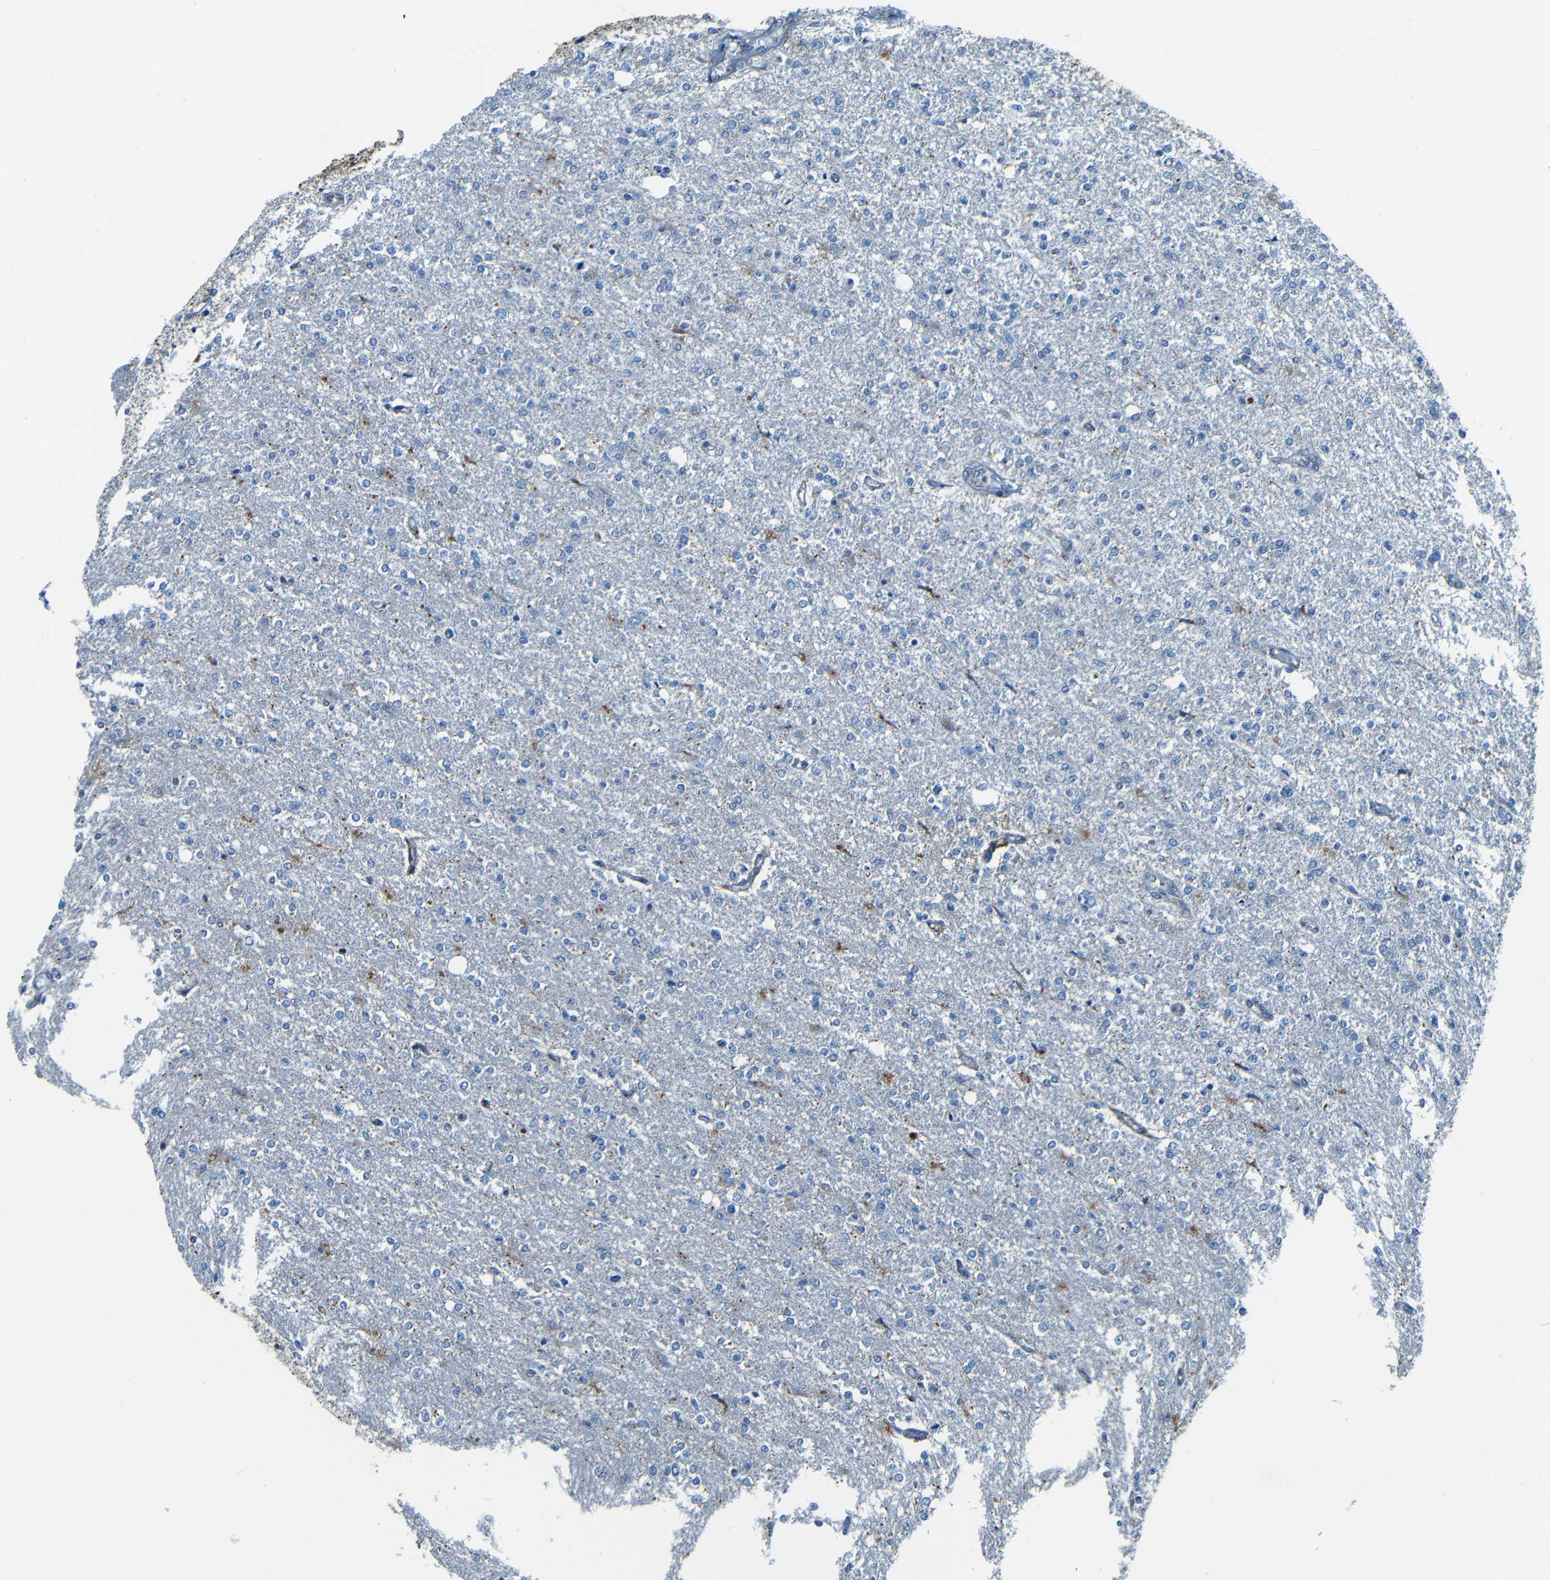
{"staining": {"intensity": "negative", "quantity": "none", "location": "none"}, "tissue": "glioma", "cell_type": "Tumor cells", "image_type": "cancer", "snomed": [{"axis": "morphology", "description": "Glioma, malignant, High grade"}, {"axis": "topography", "description": "Cerebral cortex"}], "caption": "Immunohistochemical staining of glioma shows no significant expression in tumor cells.", "gene": "WSCD2", "patient": {"sex": "male", "age": 76}}